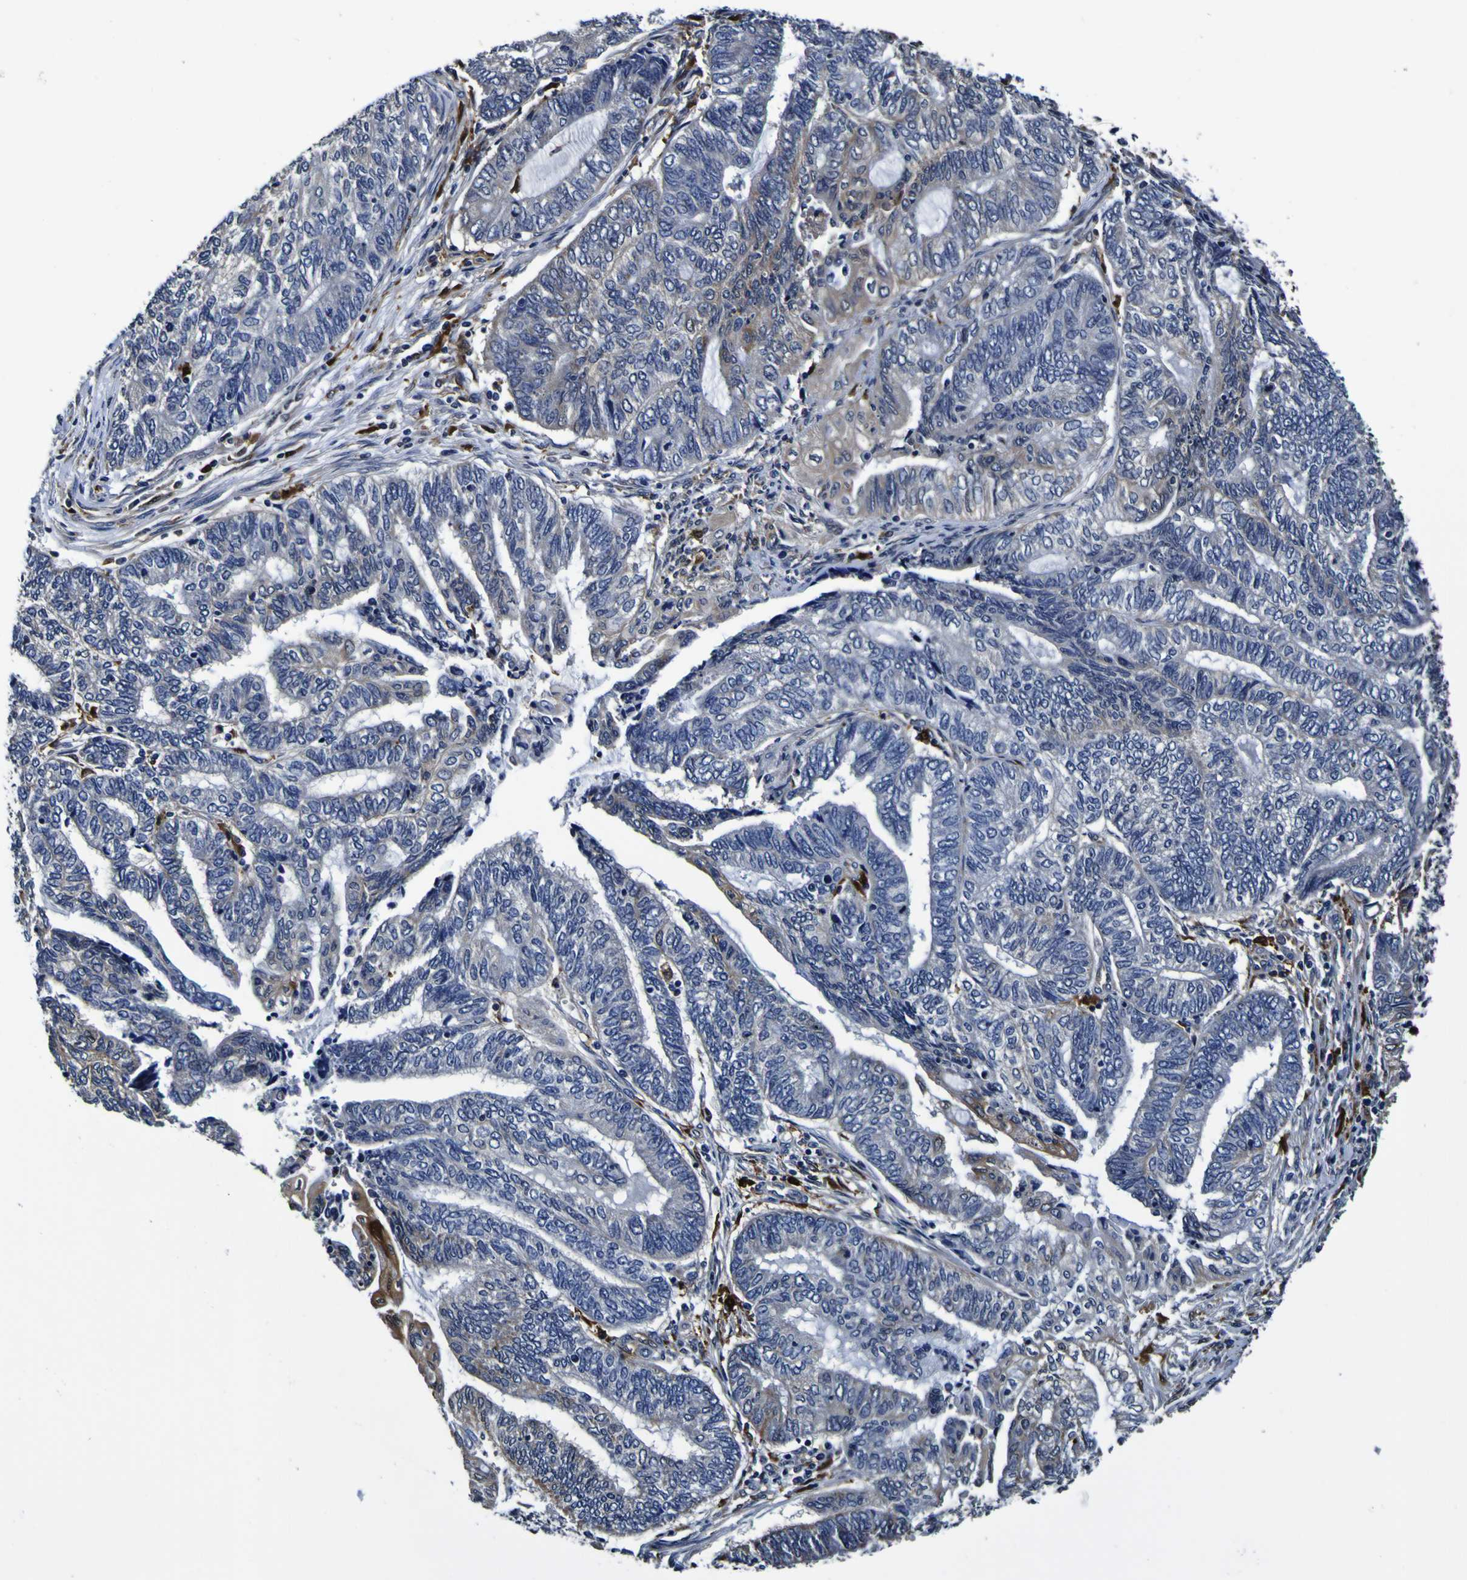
{"staining": {"intensity": "weak", "quantity": "<25%", "location": "cytoplasmic/membranous"}, "tissue": "endometrial cancer", "cell_type": "Tumor cells", "image_type": "cancer", "snomed": [{"axis": "morphology", "description": "Adenocarcinoma, NOS"}, {"axis": "topography", "description": "Uterus"}, {"axis": "topography", "description": "Endometrium"}], "caption": "Human endometrial cancer stained for a protein using immunohistochemistry (IHC) demonstrates no expression in tumor cells.", "gene": "GPX1", "patient": {"sex": "female", "age": 70}}